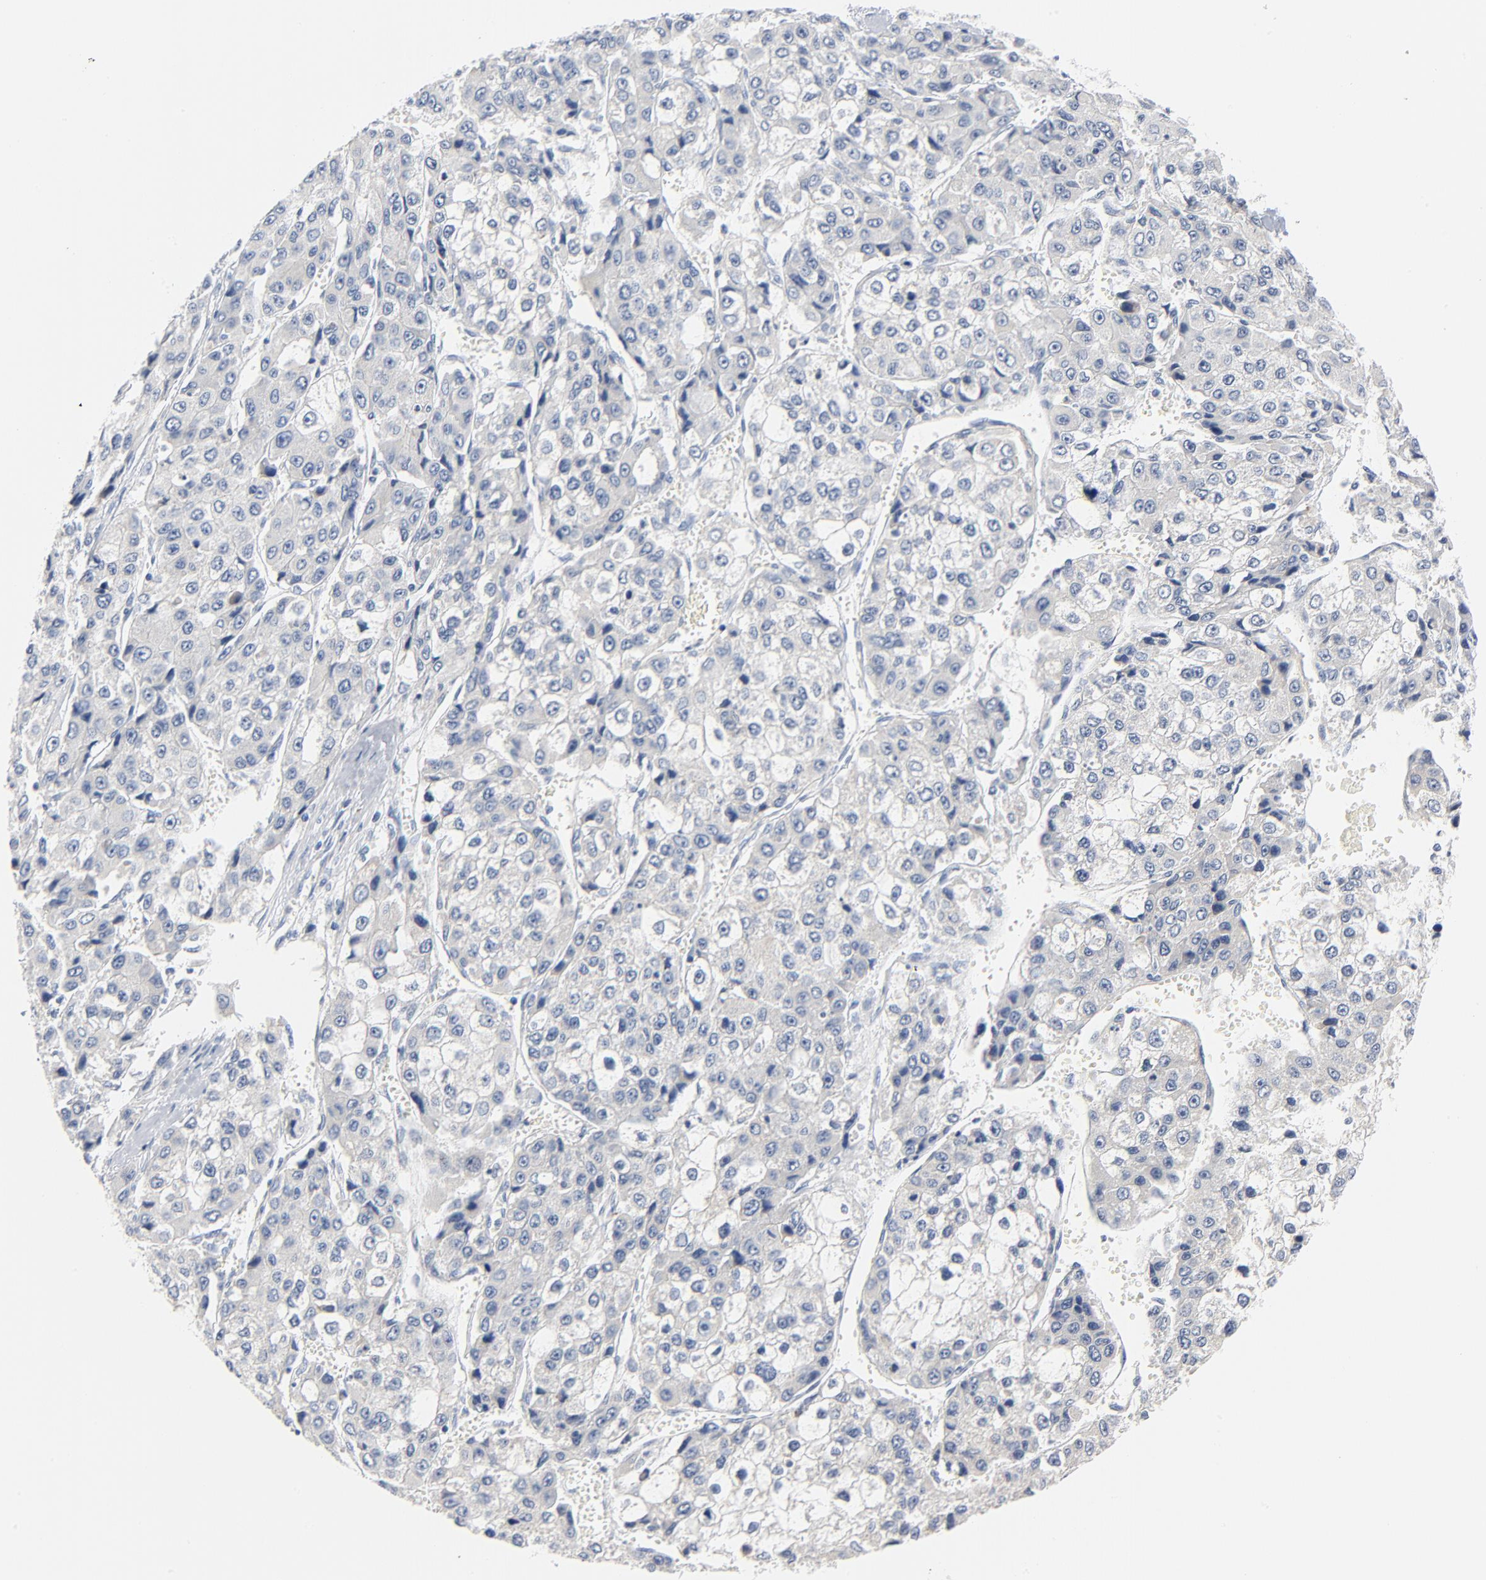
{"staining": {"intensity": "negative", "quantity": "none", "location": "none"}, "tissue": "liver cancer", "cell_type": "Tumor cells", "image_type": "cancer", "snomed": [{"axis": "morphology", "description": "Carcinoma, Hepatocellular, NOS"}, {"axis": "topography", "description": "Liver"}], "caption": "The immunohistochemistry micrograph has no significant staining in tumor cells of liver cancer (hepatocellular carcinoma) tissue.", "gene": "IFT43", "patient": {"sex": "female", "age": 66}}